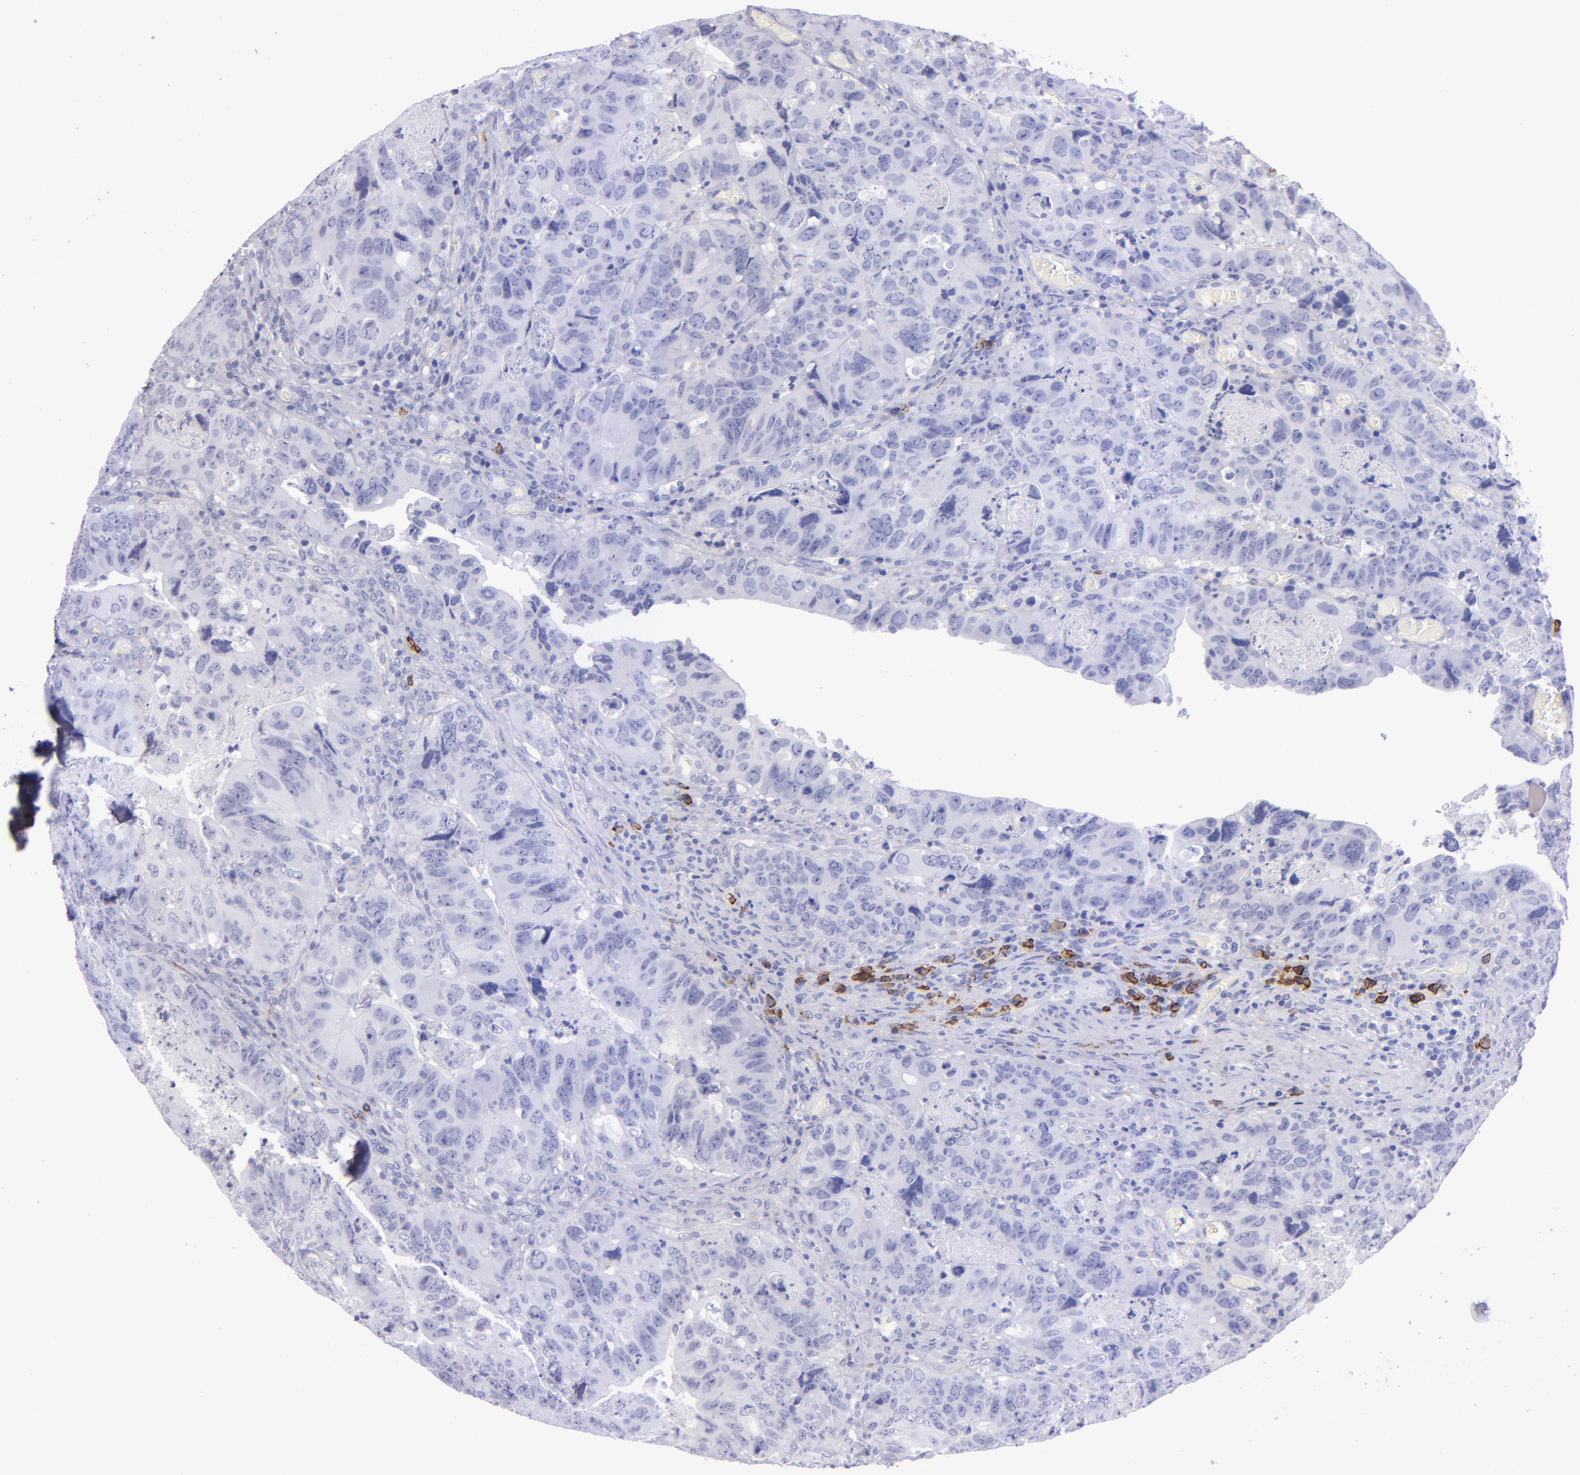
{"staining": {"intensity": "negative", "quantity": "none", "location": "none"}, "tissue": "colorectal cancer", "cell_type": "Tumor cells", "image_type": "cancer", "snomed": [{"axis": "morphology", "description": "Adenocarcinoma, NOS"}, {"axis": "topography", "description": "Rectum"}], "caption": "This is an immunohistochemistry micrograph of colorectal cancer. There is no staining in tumor cells.", "gene": "CD38", "patient": {"sex": "female", "age": 82}}